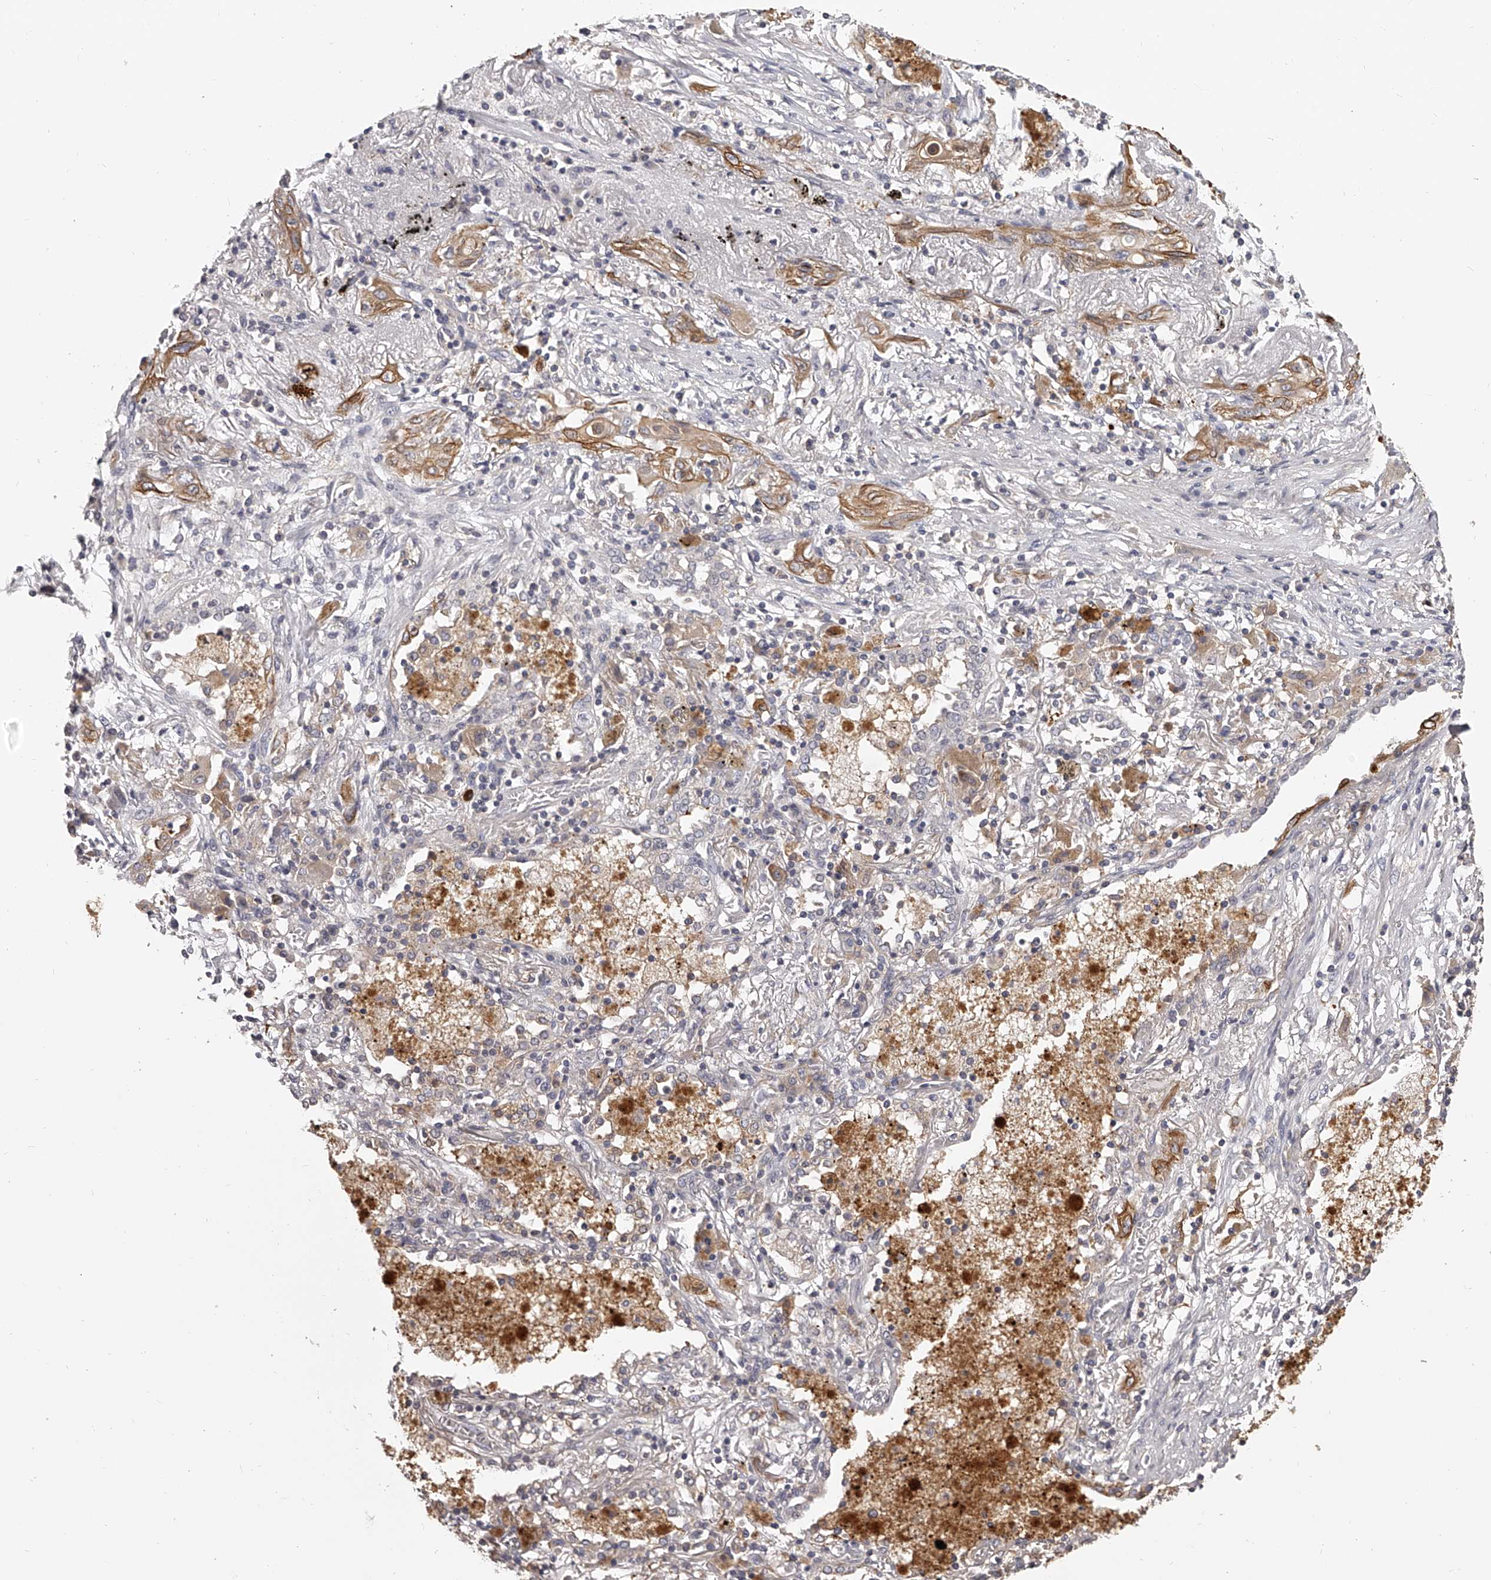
{"staining": {"intensity": "moderate", "quantity": ">75%", "location": "cytoplasmic/membranous"}, "tissue": "lung cancer", "cell_type": "Tumor cells", "image_type": "cancer", "snomed": [{"axis": "morphology", "description": "Squamous cell carcinoma, NOS"}, {"axis": "topography", "description": "Lung"}], "caption": "A medium amount of moderate cytoplasmic/membranous positivity is seen in approximately >75% of tumor cells in lung cancer tissue.", "gene": "TNN", "patient": {"sex": "female", "age": 47}}